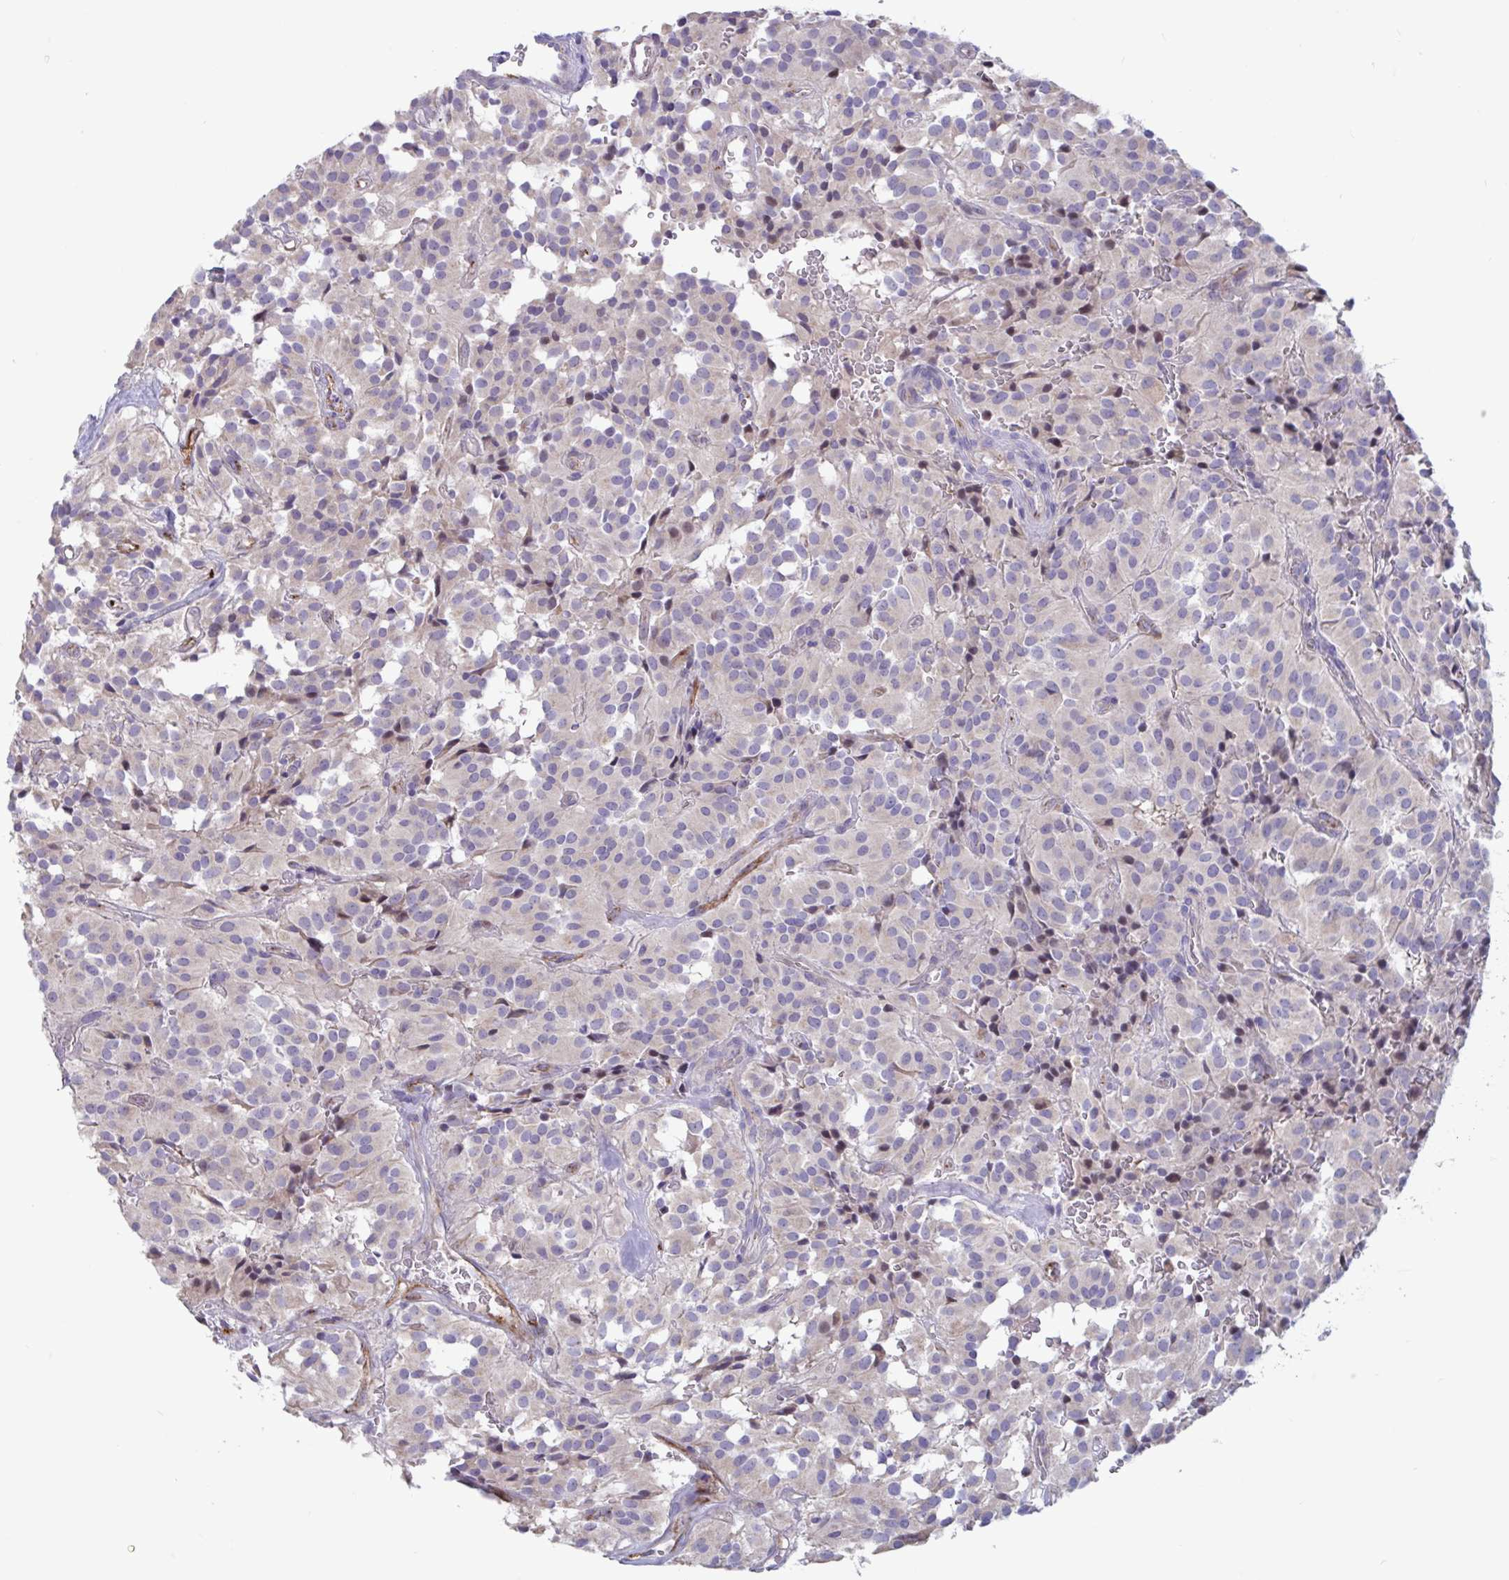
{"staining": {"intensity": "negative", "quantity": "none", "location": "none"}, "tissue": "glioma", "cell_type": "Tumor cells", "image_type": "cancer", "snomed": [{"axis": "morphology", "description": "Glioma, malignant, Low grade"}, {"axis": "topography", "description": "Brain"}], "caption": "This histopathology image is of malignant glioma (low-grade) stained with immunohistochemistry to label a protein in brown with the nuclei are counter-stained blue. There is no staining in tumor cells.", "gene": "IL37", "patient": {"sex": "male", "age": 42}}